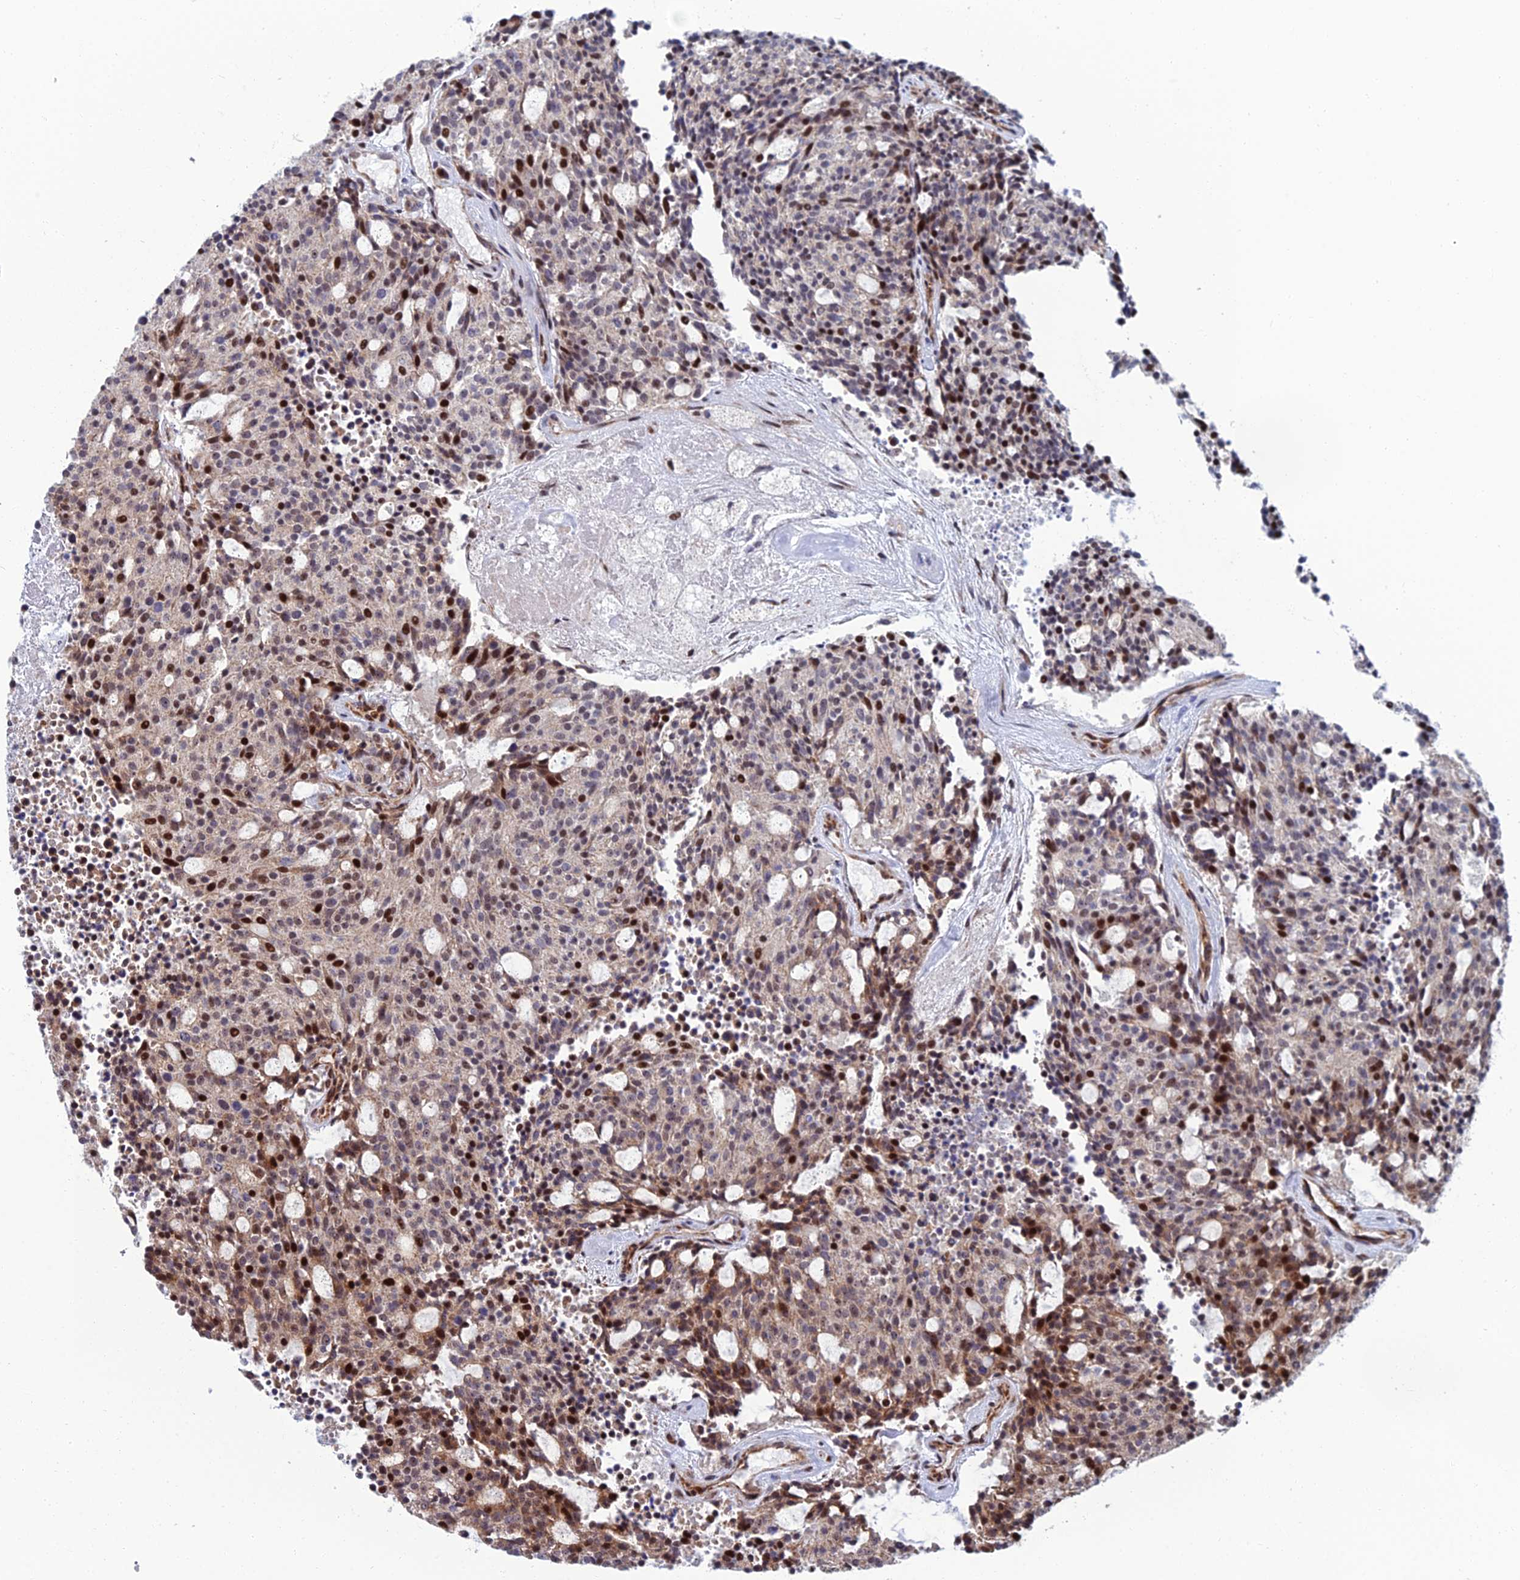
{"staining": {"intensity": "moderate", "quantity": "25%-75%", "location": "cytoplasmic/membranous,nuclear"}, "tissue": "carcinoid", "cell_type": "Tumor cells", "image_type": "cancer", "snomed": [{"axis": "morphology", "description": "Carcinoid, malignant, NOS"}, {"axis": "topography", "description": "Pancreas"}], "caption": "Immunohistochemical staining of carcinoid (malignant) displays medium levels of moderate cytoplasmic/membranous and nuclear expression in approximately 25%-75% of tumor cells.", "gene": "ZNF668", "patient": {"sex": "female", "age": 54}}